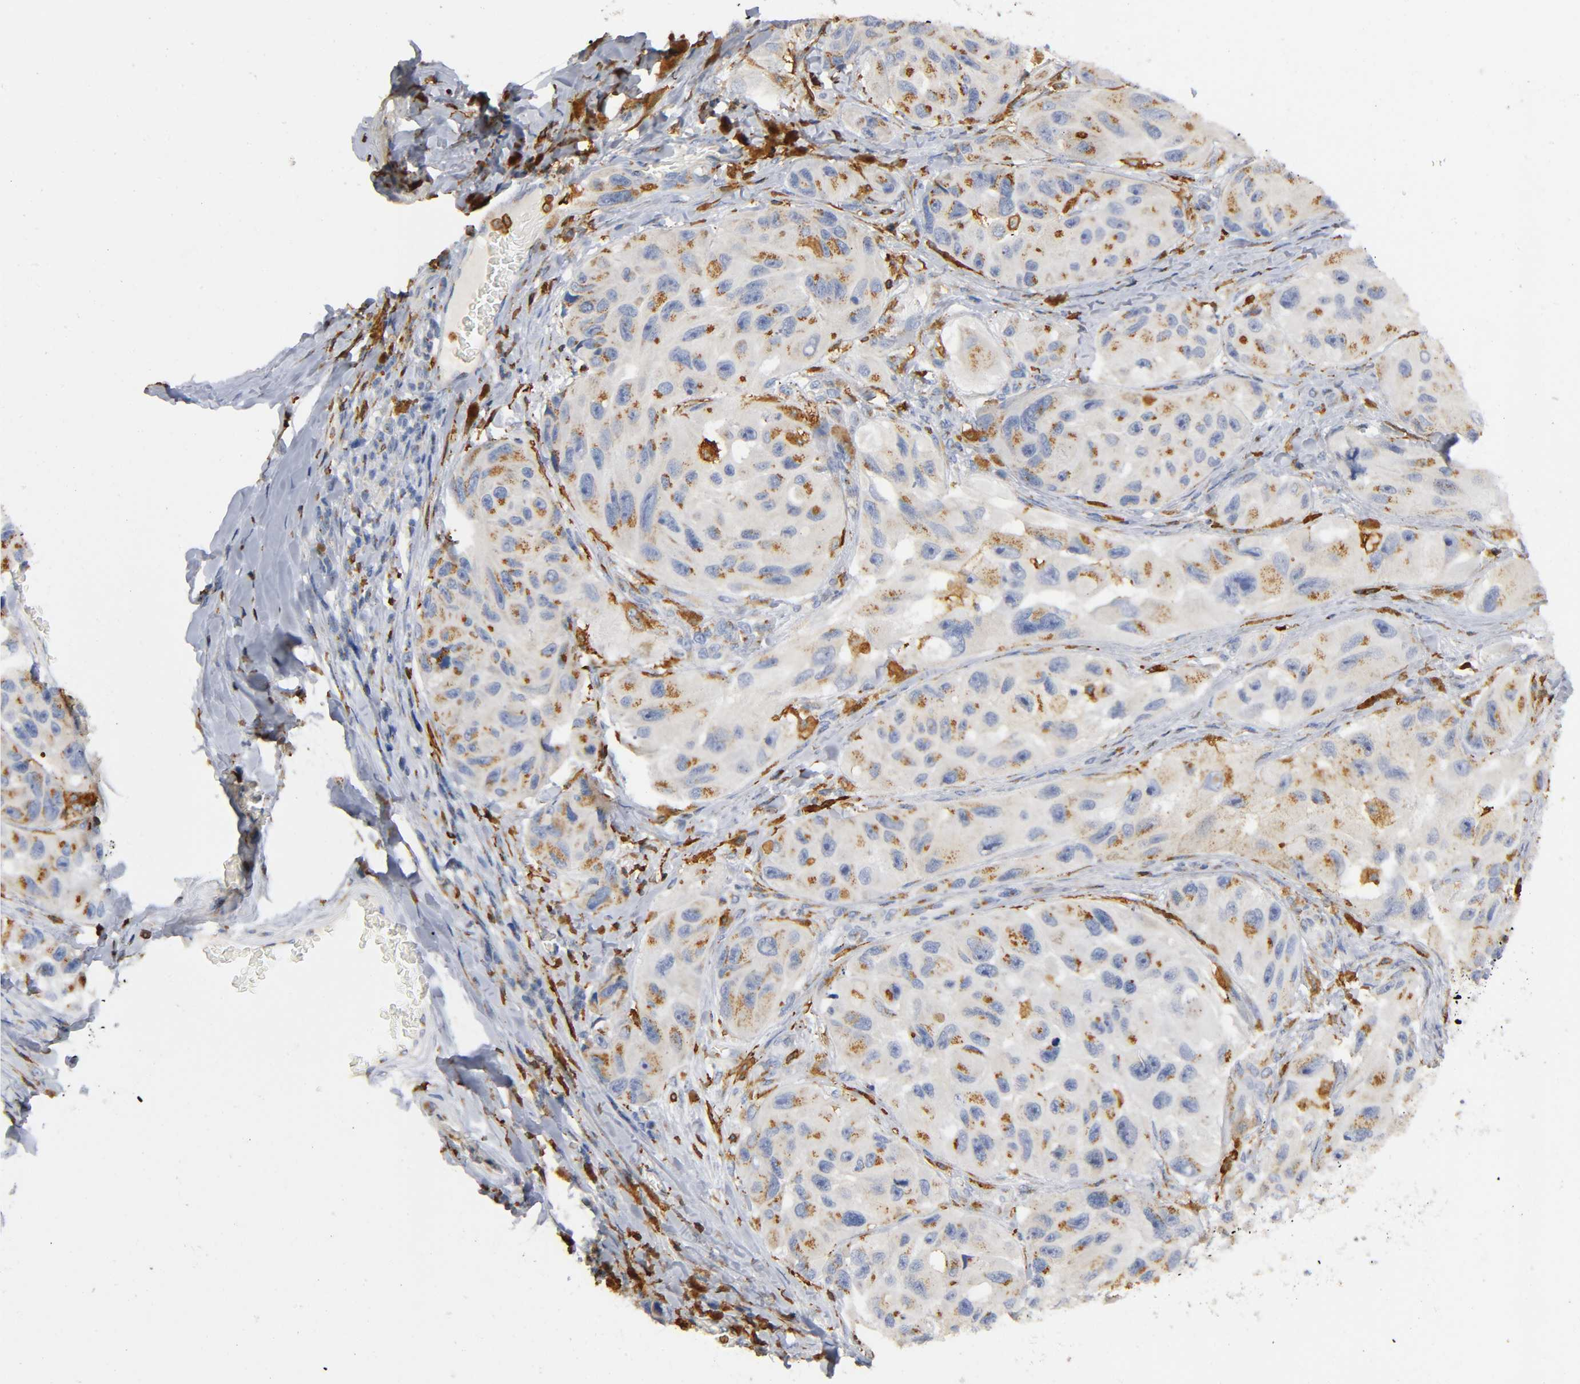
{"staining": {"intensity": "moderate", "quantity": ">75%", "location": "cytoplasmic/membranous"}, "tissue": "melanoma", "cell_type": "Tumor cells", "image_type": "cancer", "snomed": [{"axis": "morphology", "description": "Malignant melanoma, NOS"}, {"axis": "topography", "description": "Skin"}], "caption": "This is an image of immunohistochemistry staining of malignant melanoma, which shows moderate positivity in the cytoplasmic/membranous of tumor cells.", "gene": "CAPN10", "patient": {"sex": "female", "age": 73}}